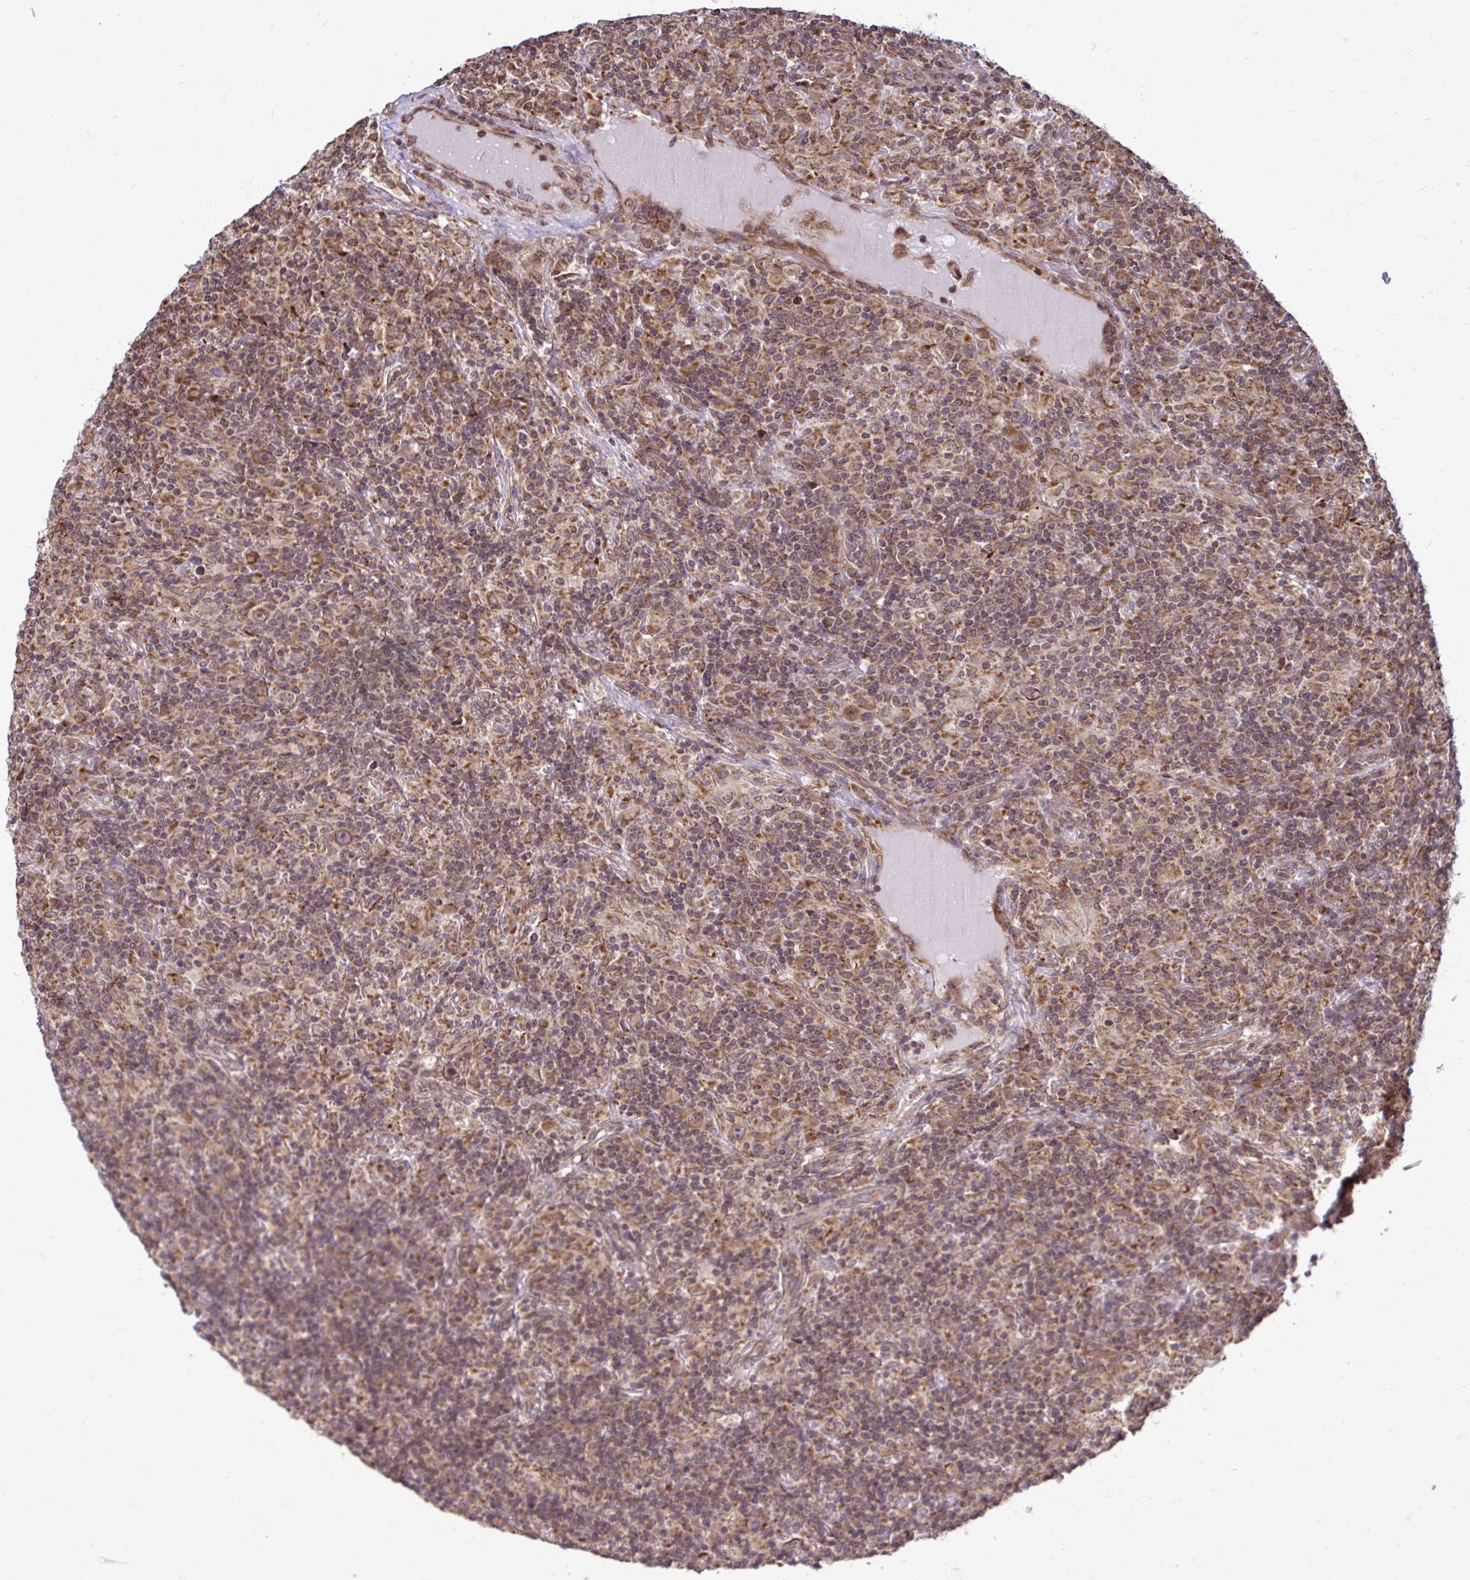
{"staining": {"intensity": "moderate", "quantity": ">75%", "location": "cytoplasmic/membranous"}, "tissue": "lymphoma", "cell_type": "Tumor cells", "image_type": "cancer", "snomed": [{"axis": "morphology", "description": "Hodgkin's disease, NOS"}, {"axis": "topography", "description": "Lymph node"}], "caption": "There is medium levels of moderate cytoplasmic/membranous positivity in tumor cells of lymphoma, as demonstrated by immunohistochemical staining (brown color).", "gene": "FMR1", "patient": {"sex": "male", "age": 70}}